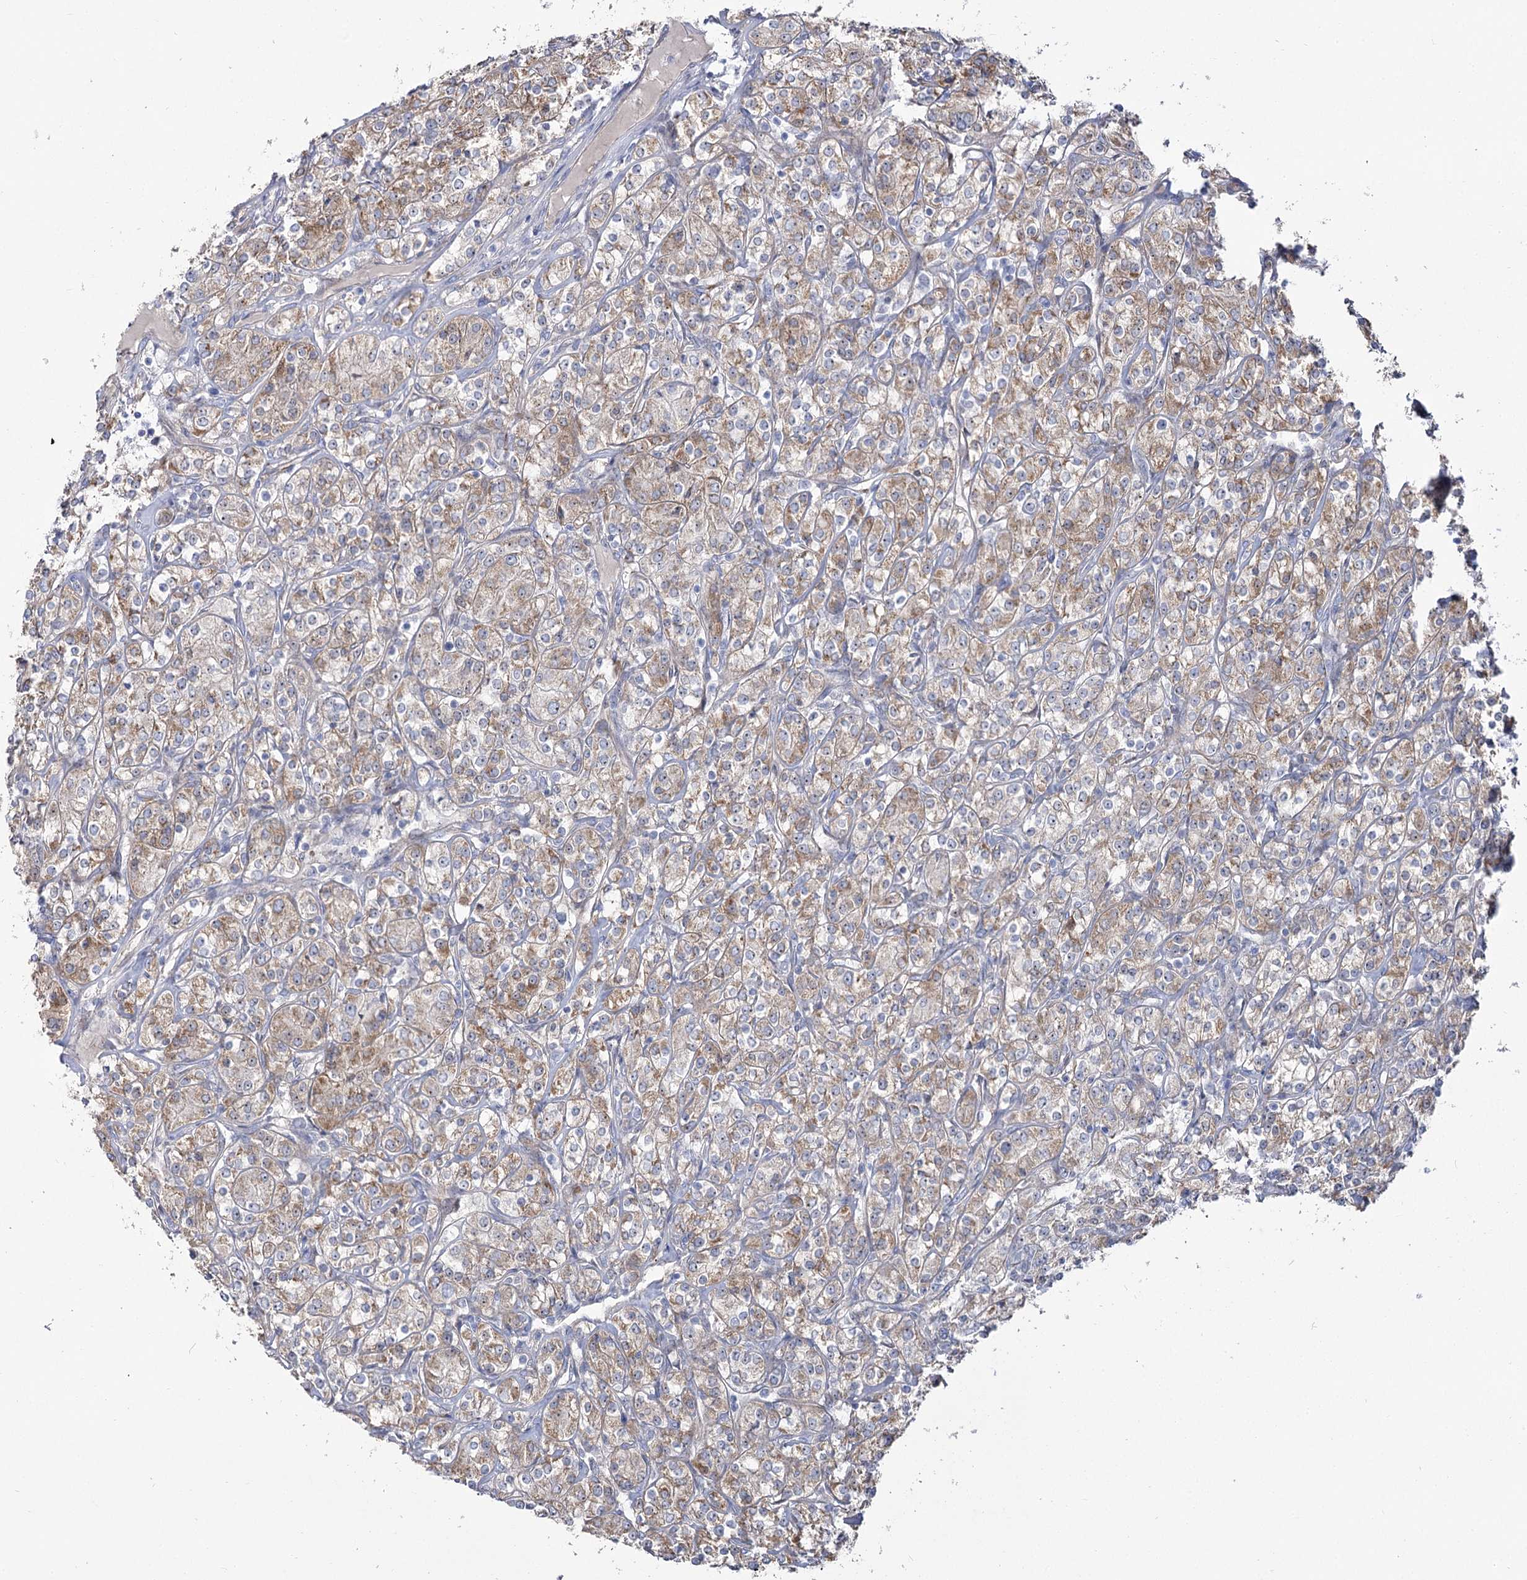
{"staining": {"intensity": "moderate", "quantity": "25%-75%", "location": "cytoplasmic/membranous"}, "tissue": "renal cancer", "cell_type": "Tumor cells", "image_type": "cancer", "snomed": [{"axis": "morphology", "description": "Adenocarcinoma, NOS"}, {"axis": "topography", "description": "Kidney"}], "caption": "Immunohistochemistry (DAB (3,3'-diaminobenzidine)) staining of human renal cancer shows moderate cytoplasmic/membranous protein positivity in about 25%-75% of tumor cells. The protein is stained brown, and the nuclei are stained in blue (DAB (3,3'-diaminobenzidine) IHC with brightfield microscopy, high magnification).", "gene": "SUOX", "patient": {"sex": "male", "age": 77}}